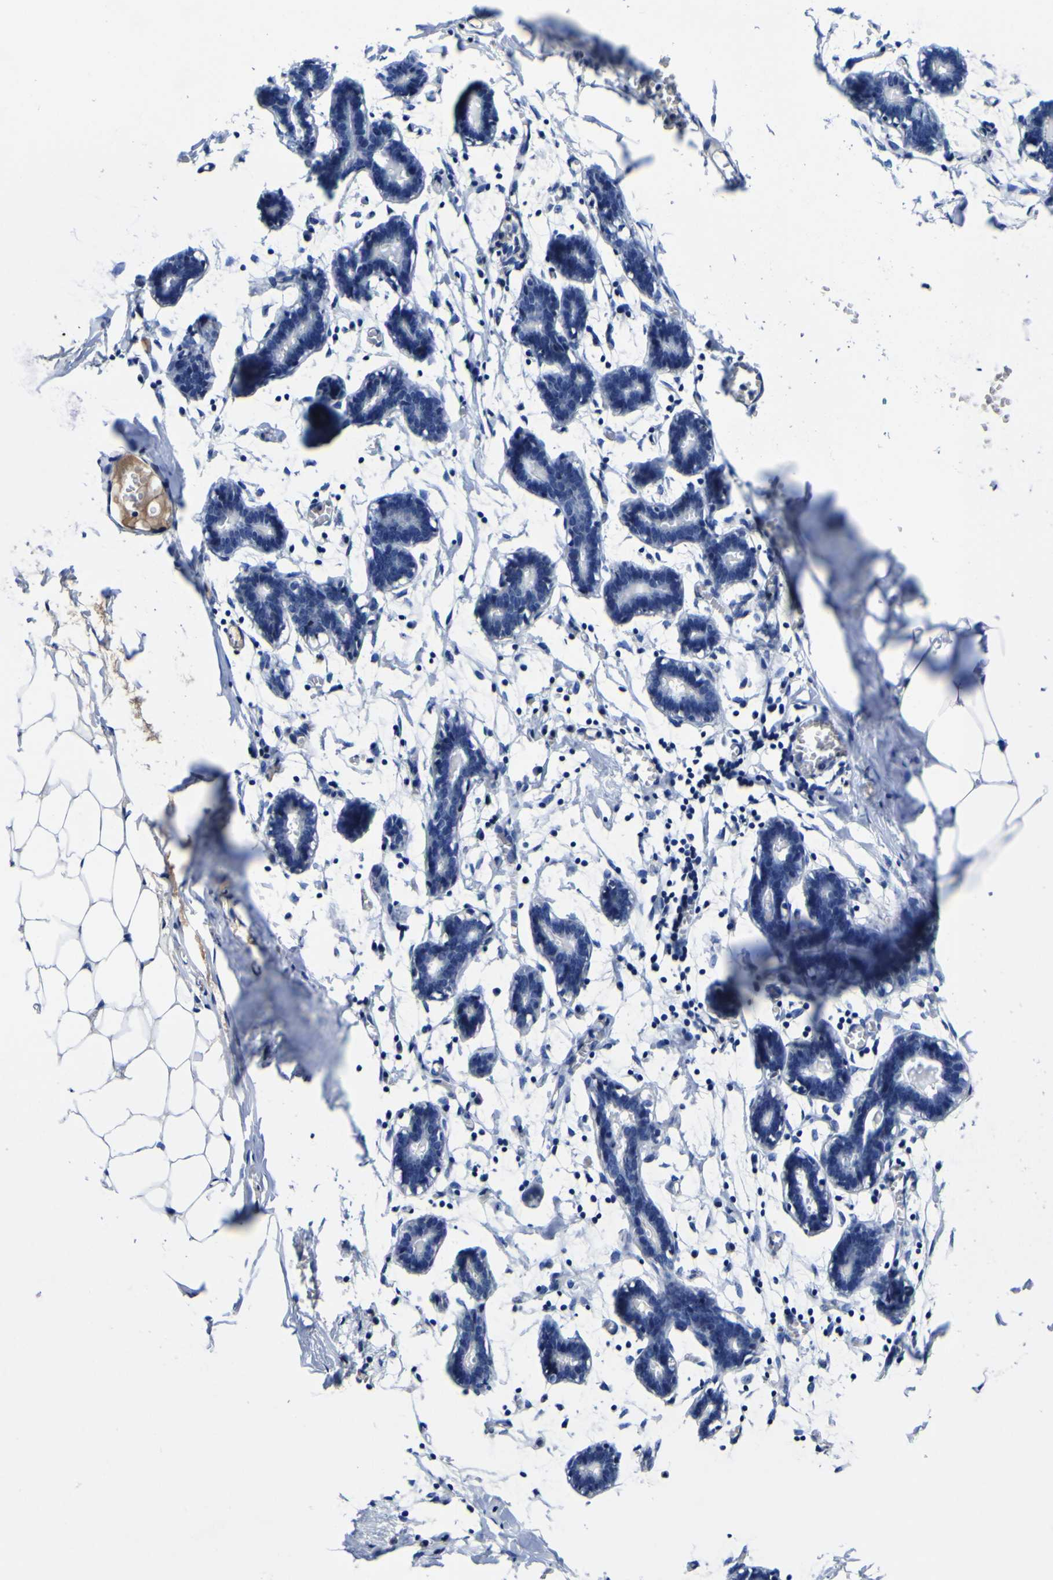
{"staining": {"intensity": "negative", "quantity": "none", "location": "none"}, "tissue": "breast", "cell_type": "Adipocytes", "image_type": "normal", "snomed": [{"axis": "morphology", "description": "Normal tissue, NOS"}, {"axis": "topography", "description": "Breast"}], "caption": "Micrograph shows no significant protein positivity in adipocytes of normal breast. (DAB IHC, high magnification).", "gene": "CCDC90B", "patient": {"sex": "female", "age": 27}}